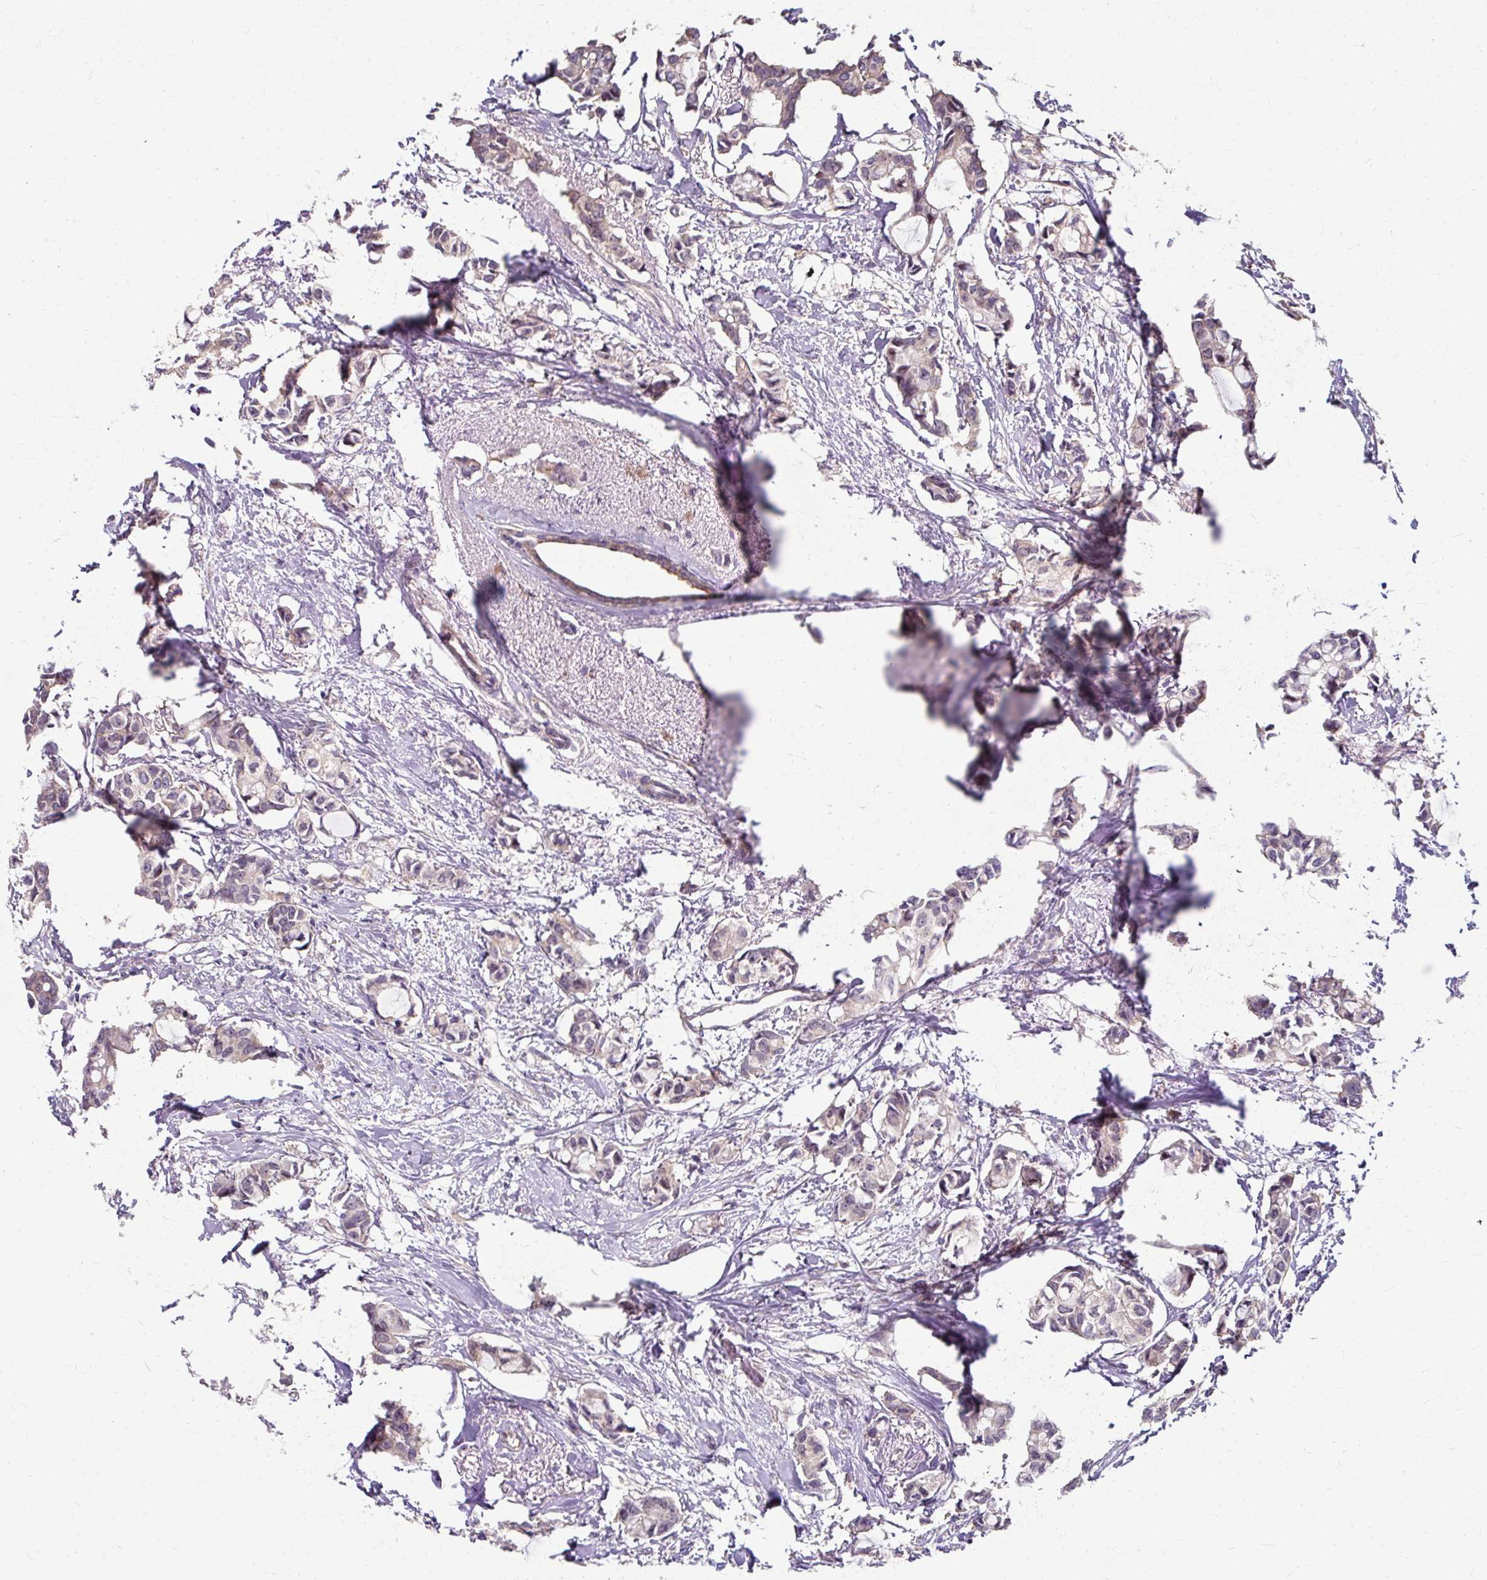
{"staining": {"intensity": "weak", "quantity": "<25%", "location": "cytoplasmic/membranous"}, "tissue": "breast cancer", "cell_type": "Tumor cells", "image_type": "cancer", "snomed": [{"axis": "morphology", "description": "Duct carcinoma"}, {"axis": "topography", "description": "Breast"}], "caption": "Tumor cells show no significant staining in breast cancer.", "gene": "ZNF555", "patient": {"sex": "female", "age": 73}}